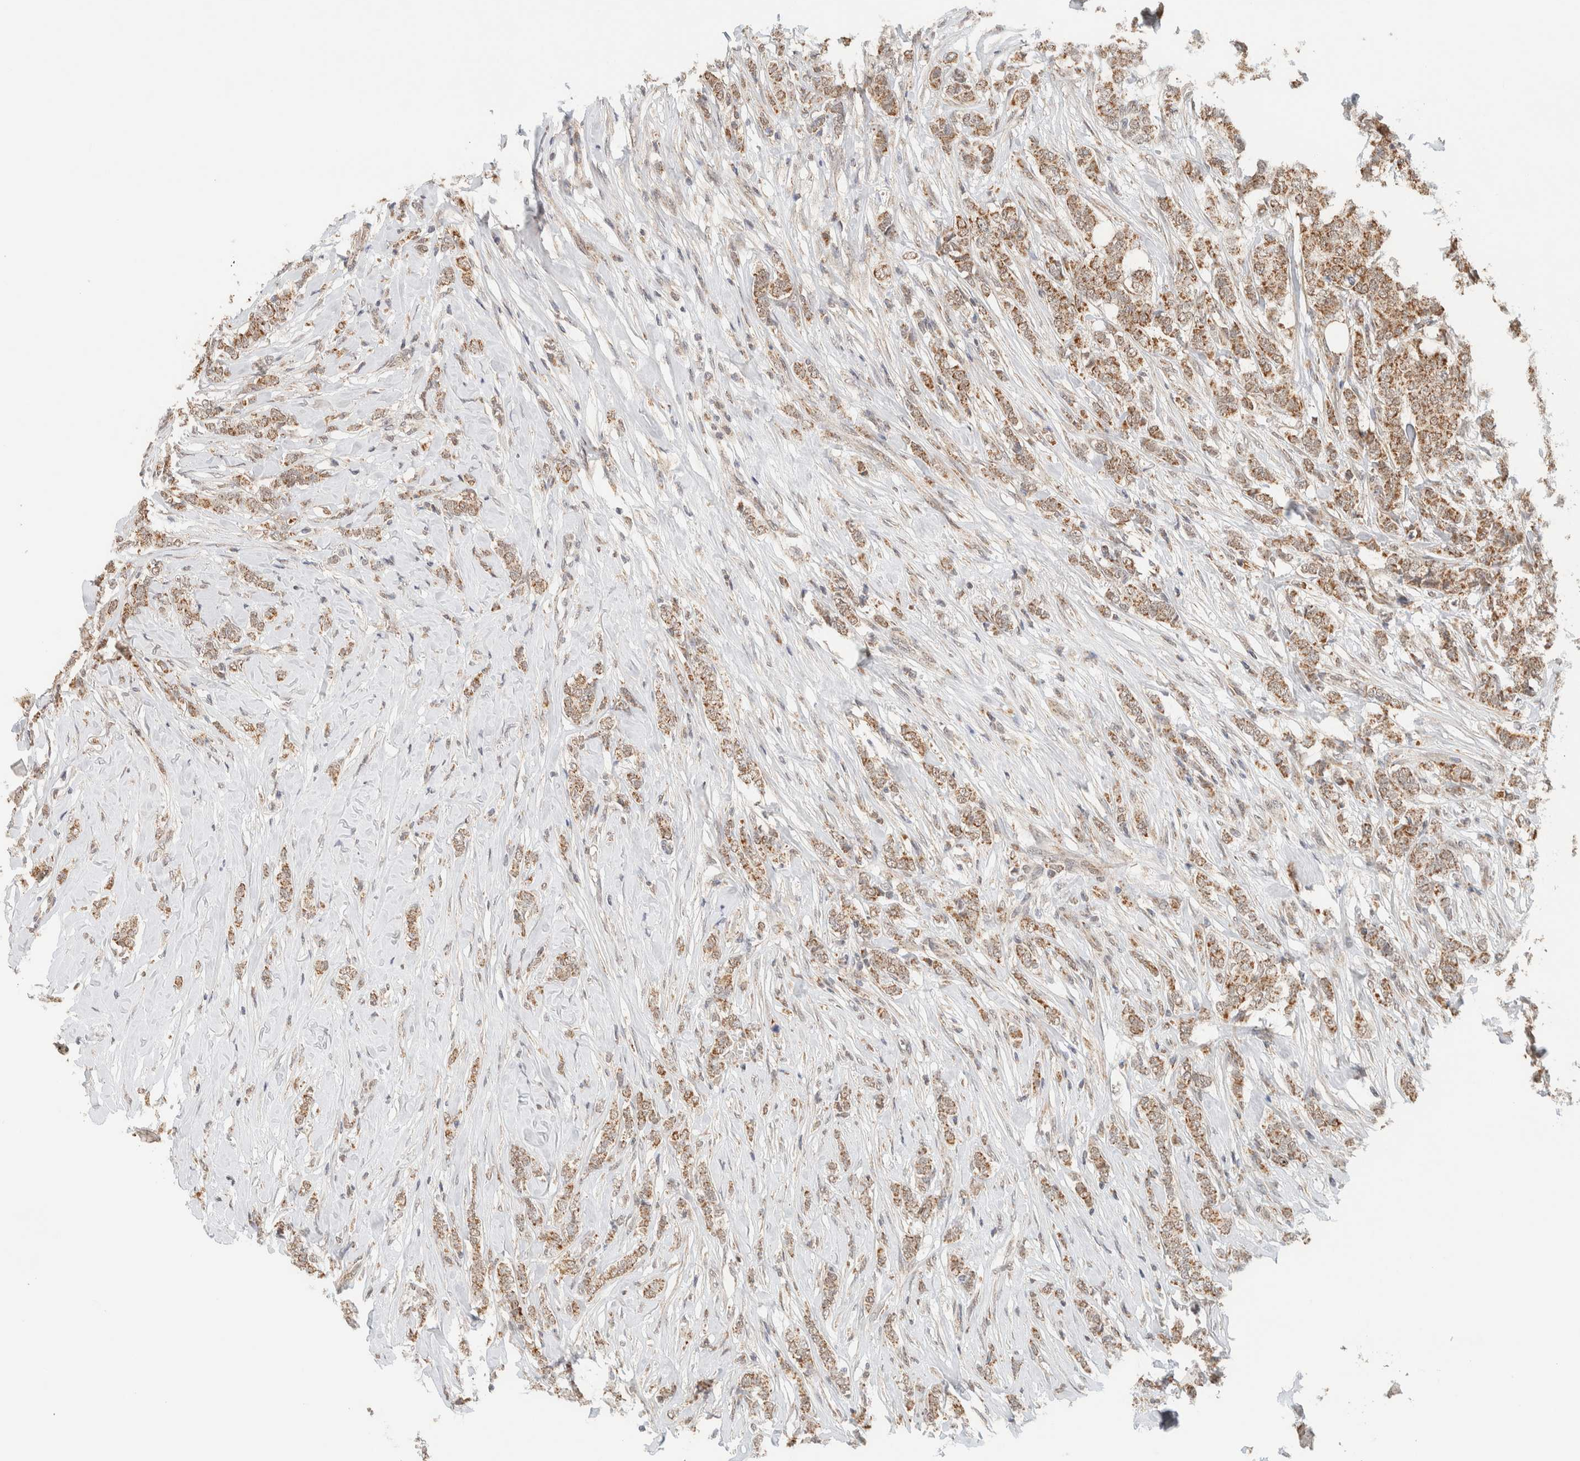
{"staining": {"intensity": "moderate", "quantity": ">75%", "location": "cytoplasmic/membranous"}, "tissue": "breast cancer", "cell_type": "Tumor cells", "image_type": "cancer", "snomed": [{"axis": "morphology", "description": "Lobular carcinoma"}, {"axis": "topography", "description": "Skin"}, {"axis": "topography", "description": "Breast"}], "caption": "Breast lobular carcinoma stained with a protein marker demonstrates moderate staining in tumor cells.", "gene": "MRPL41", "patient": {"sex": "female", "age": 46}}